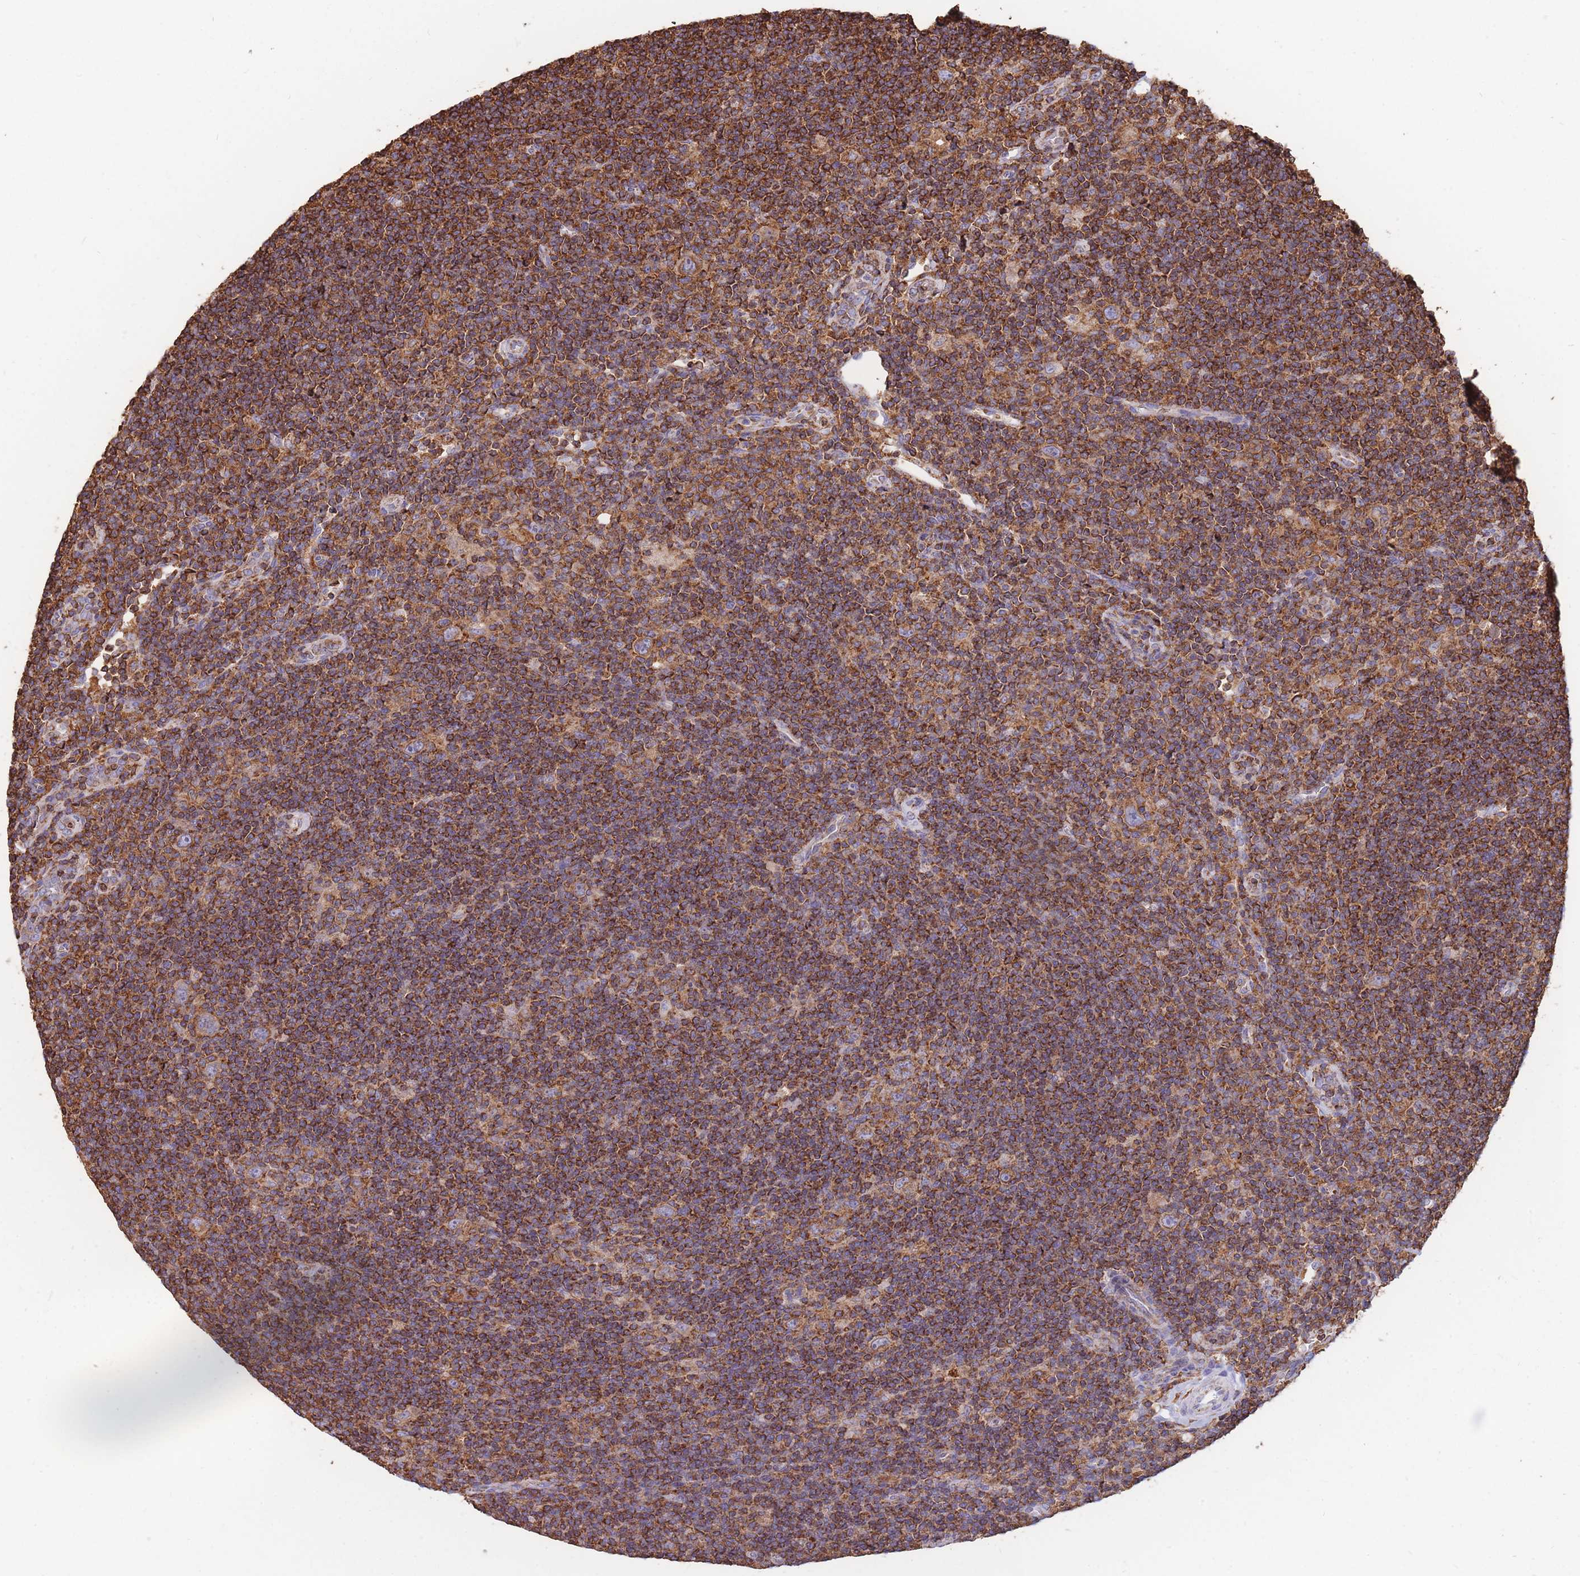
{"staining": {"intensity": "moderate", "quantity": ">75%", "location": "cytoplasmic/membranous"}, "tissue": "lymphoma", "cell_type": "Tumor cells", "image_type": "cancer", "snomed": [{"axis": "morphology", "description": "Hodgkin's disease, NOS"}, {"axis": "topography", "description": "Lymph node"}], "caption": "Approximately >75% of tumor cells in human Hodgkin's disease display moderate cytoplasmic/membranous protein staining as visualized by brown immunohistochemical staining.", "gene": "MRPL54", "patient": {"sex": "female", "age": 57}}